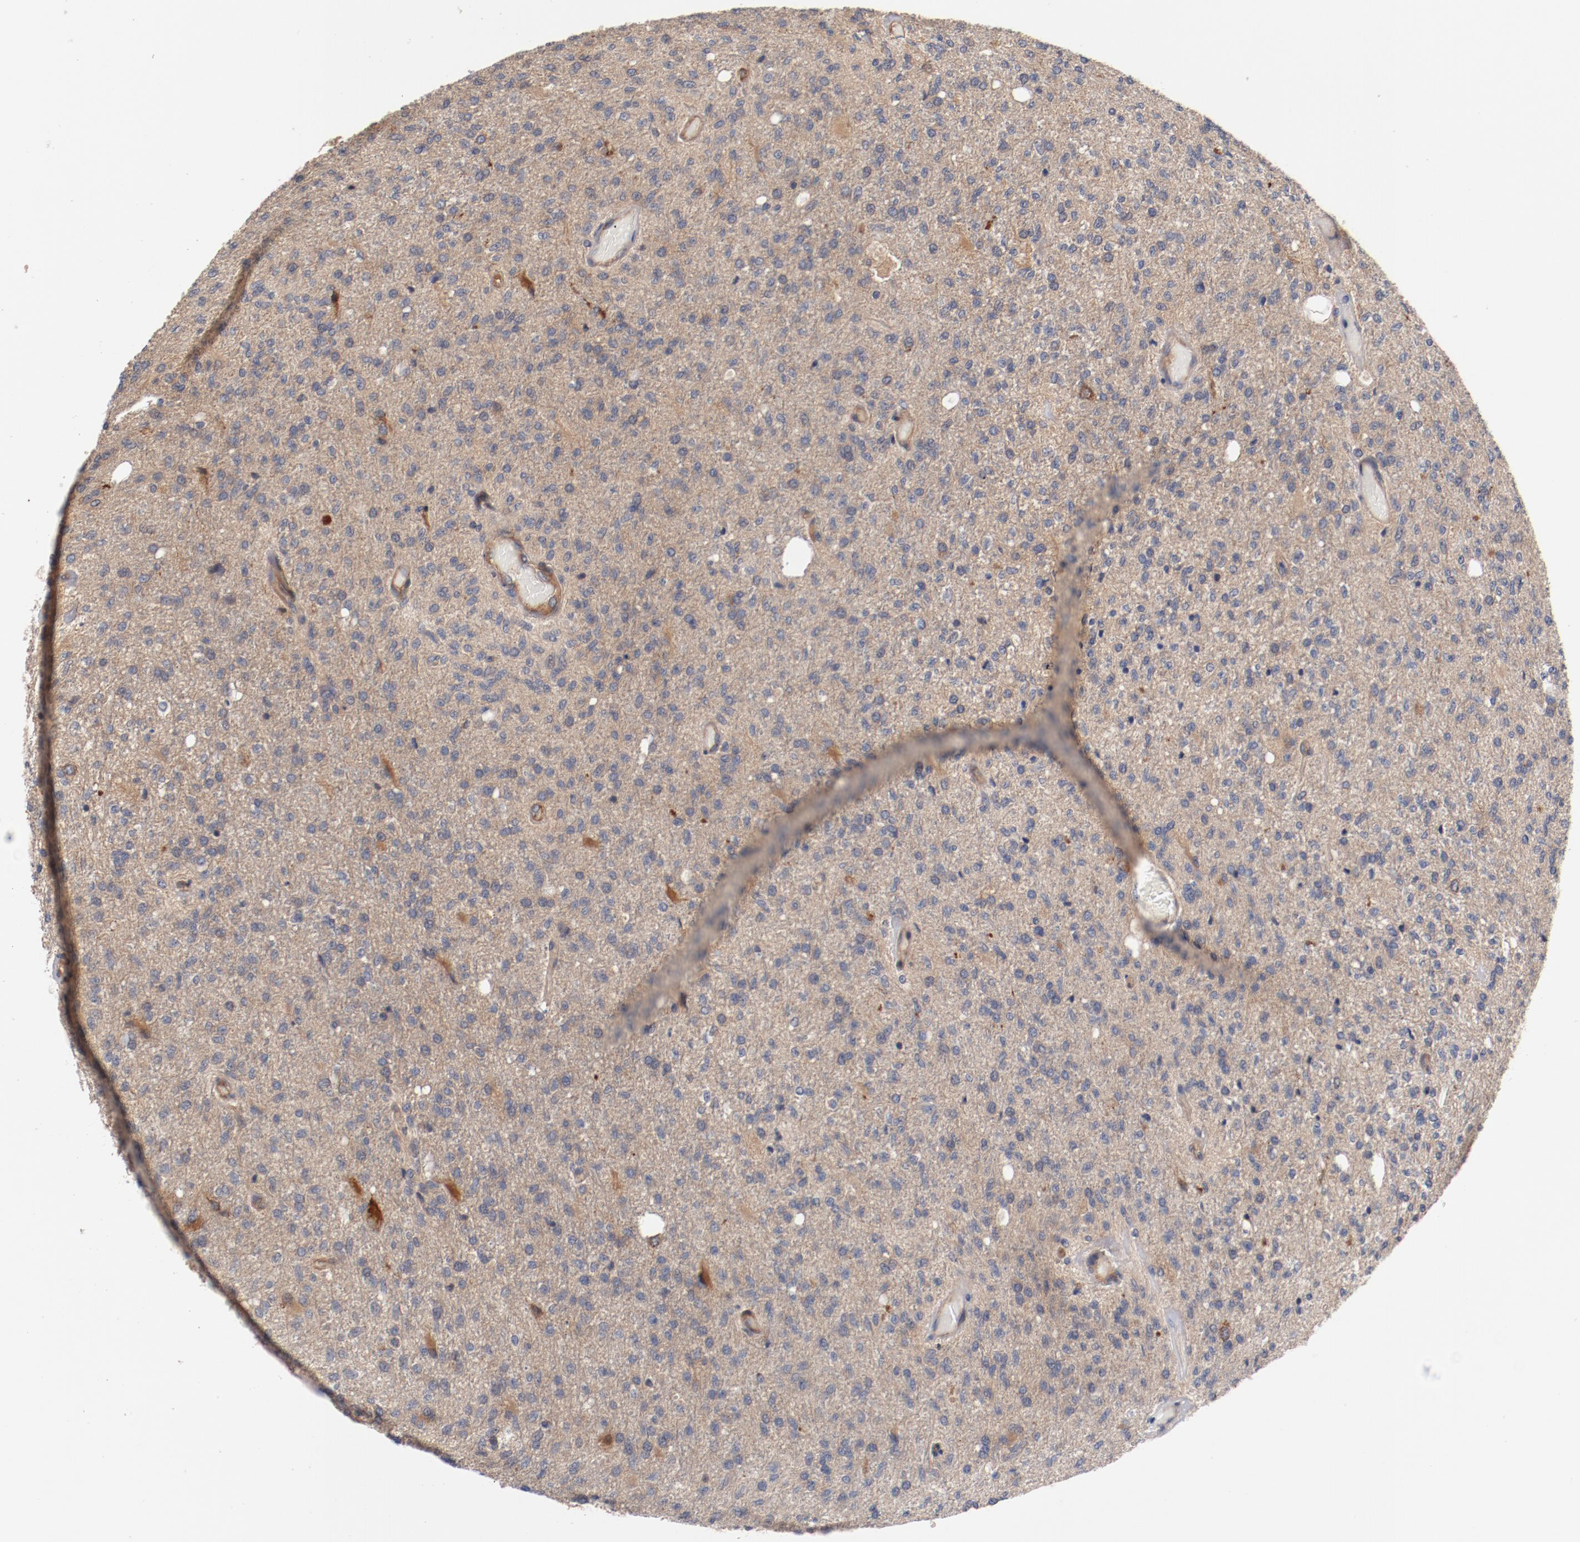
{"staining": {"intensity": "weak", "quantity": ">75%", "location": "cytoplasmic/membranous"}, "tissue": "glioma", "cell_type": "Tumor cells", "image_type": "cancer", "snomed": [{"axis": "morphology", "description": "Normal tissue, NOS"}, {"axis": "morphology", "description": "Glioma, malignant, High grade"}, {"axis": "topography", "description": "Cerebral cortex"}], "caption": "A low amount of weak cytoplasmic/membranous expression is appreciated in about >75% of tumor cells in glioma tissue.", "gene": "PITPNM2", "patient": {"sex": "male", "age": 77}}